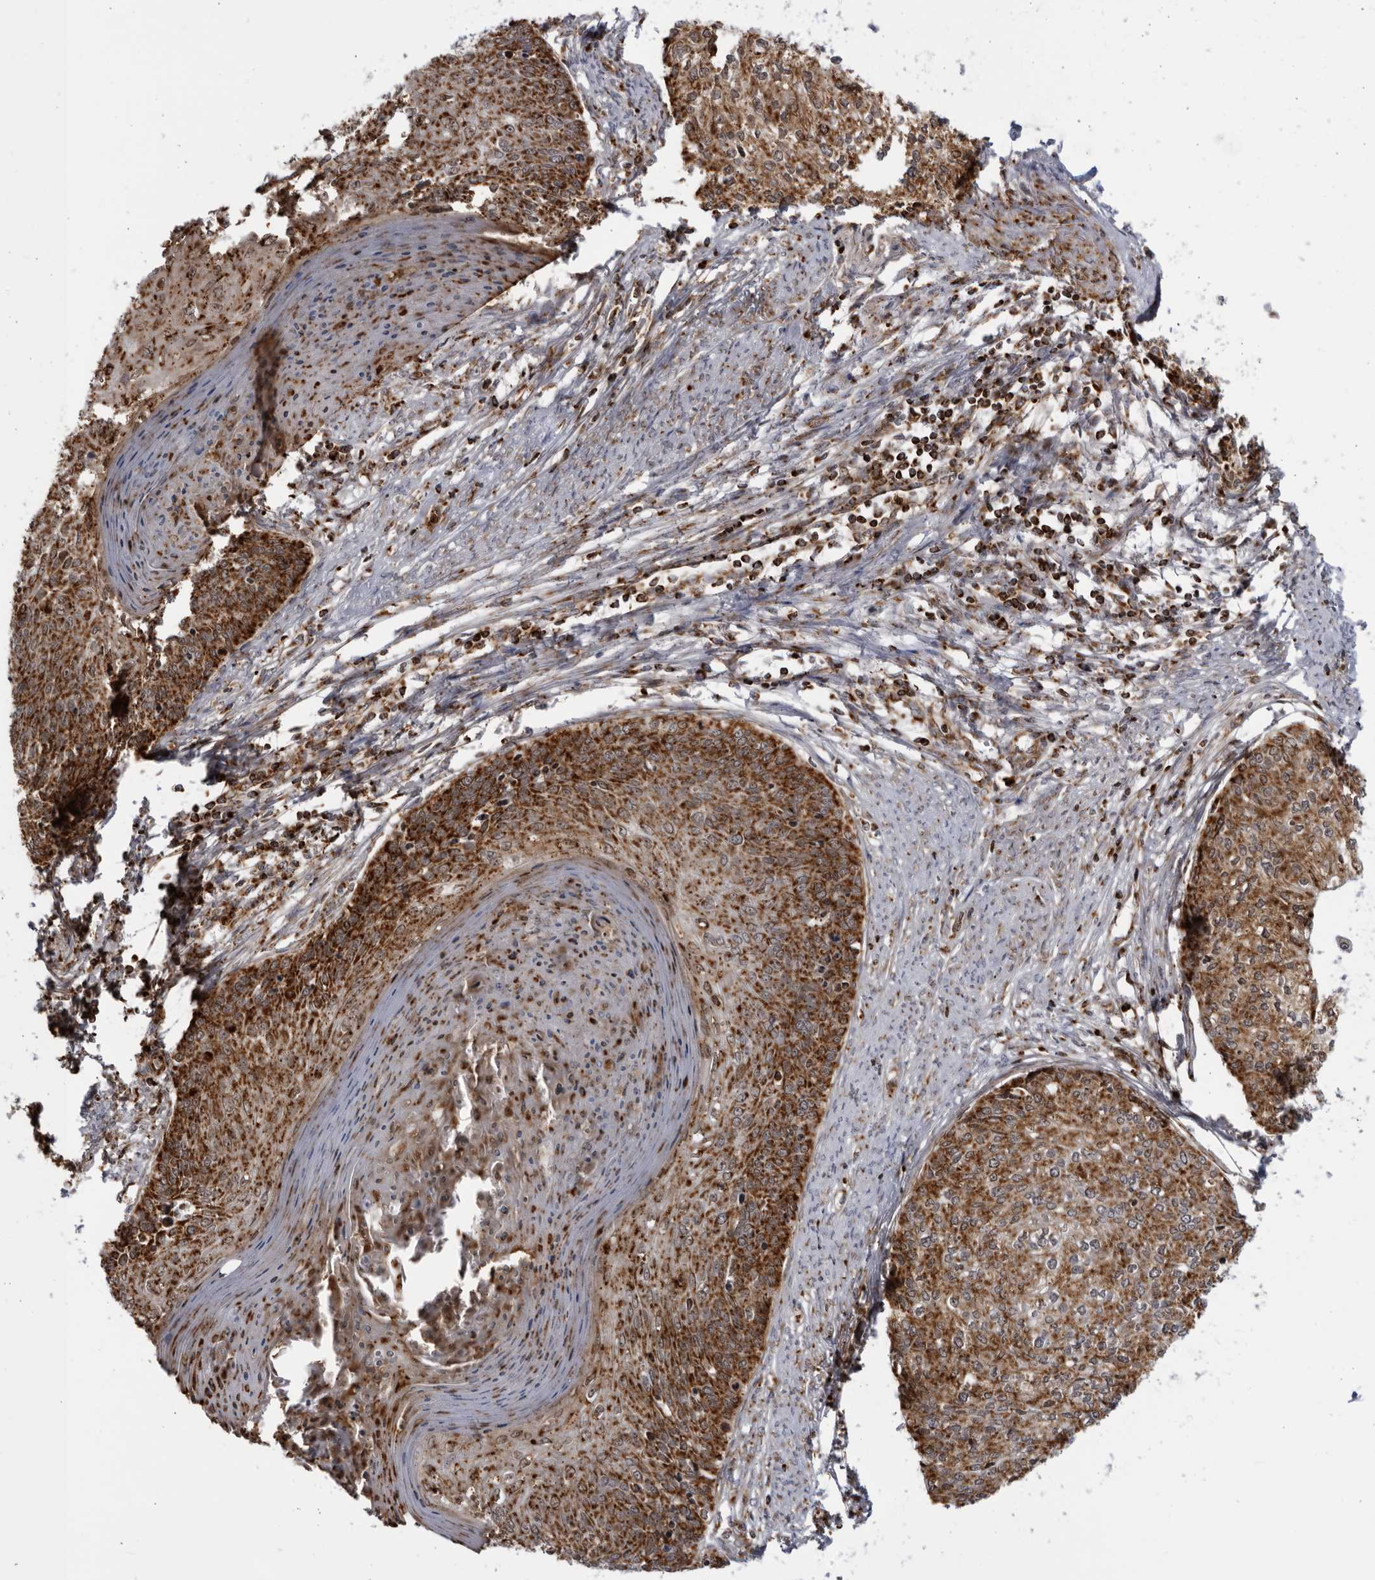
{"staining": {"intensity": "strong", "quantity": ">75%", "location": "cytoplasmic/membranous"}, "tissue": "cervical cancer", "cell_type": "Tumor cells", "image_type": "cancer", "snomed": [{"axis": "morphology", "description": "Squamous cell carcinoma, NOS"}, {"axis": "topography", "description": "Cervix"}], "caption": "Human cervical squamous cell carcinoma stained for a protein (brown) shows strong cytoplasmic/membranous positive positivity in approximately >75% of tumor cells.", "gene": "RBM34", "patient": {"sex": "female", "age": 37}}